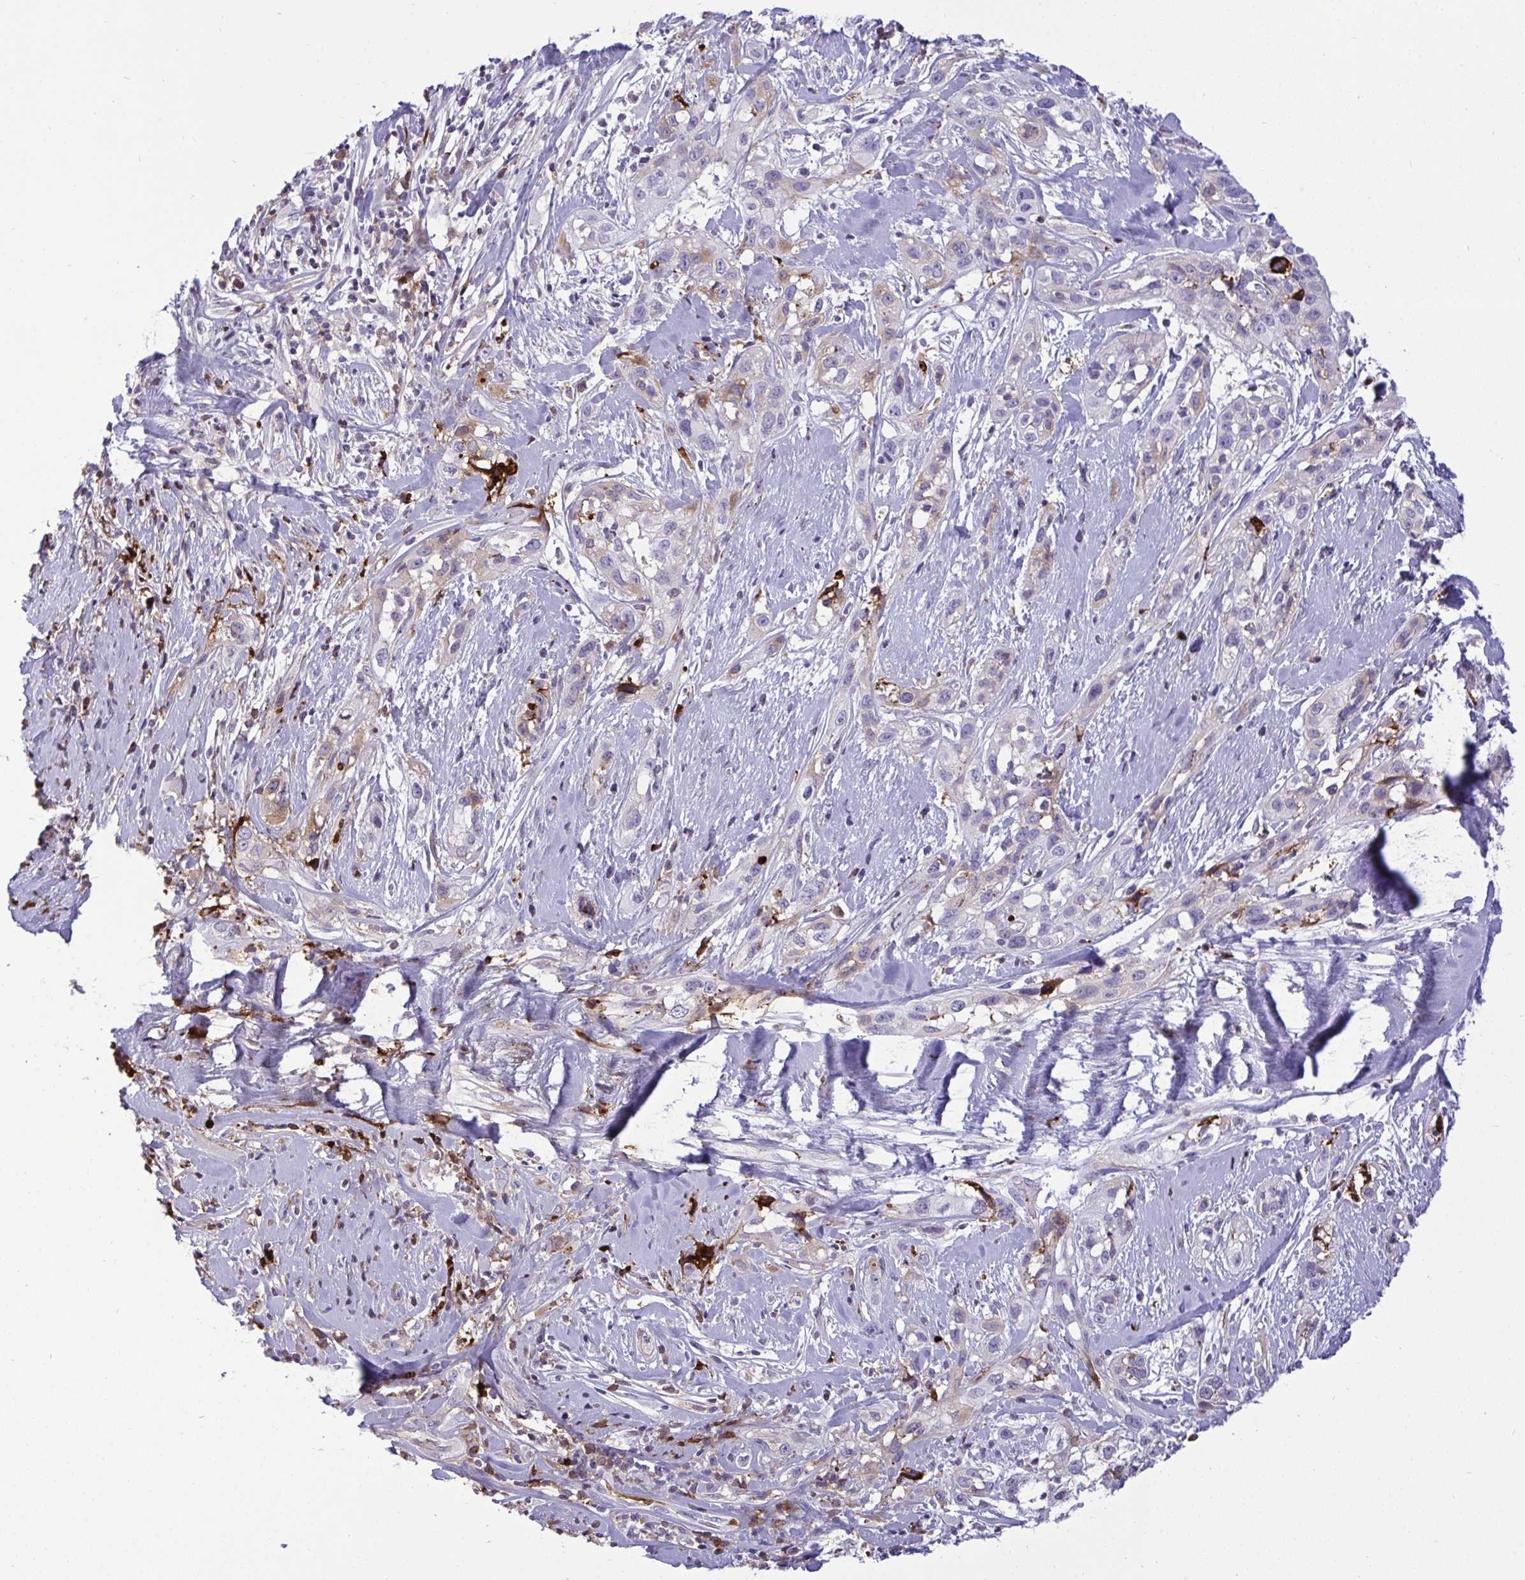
{"staining": {"intensity": "weak", "quantity": "<25%", "location": "cytoplasmic/membranous"}, "tissue": "skin cancer", "cell_type": "Tumor cells", "image_type": "cancer", "snomed": [{"axis": "morphology", "description": "Squamous cell carcinoma, NOS"}, {"axis": "topography", "description": "Skin"}], "caption": "Tumor cells show no significant positivity in skin cancer (squamous cell carcinoma).", "gene": "F2", "patient": {"sex": "male", "age": 82}}